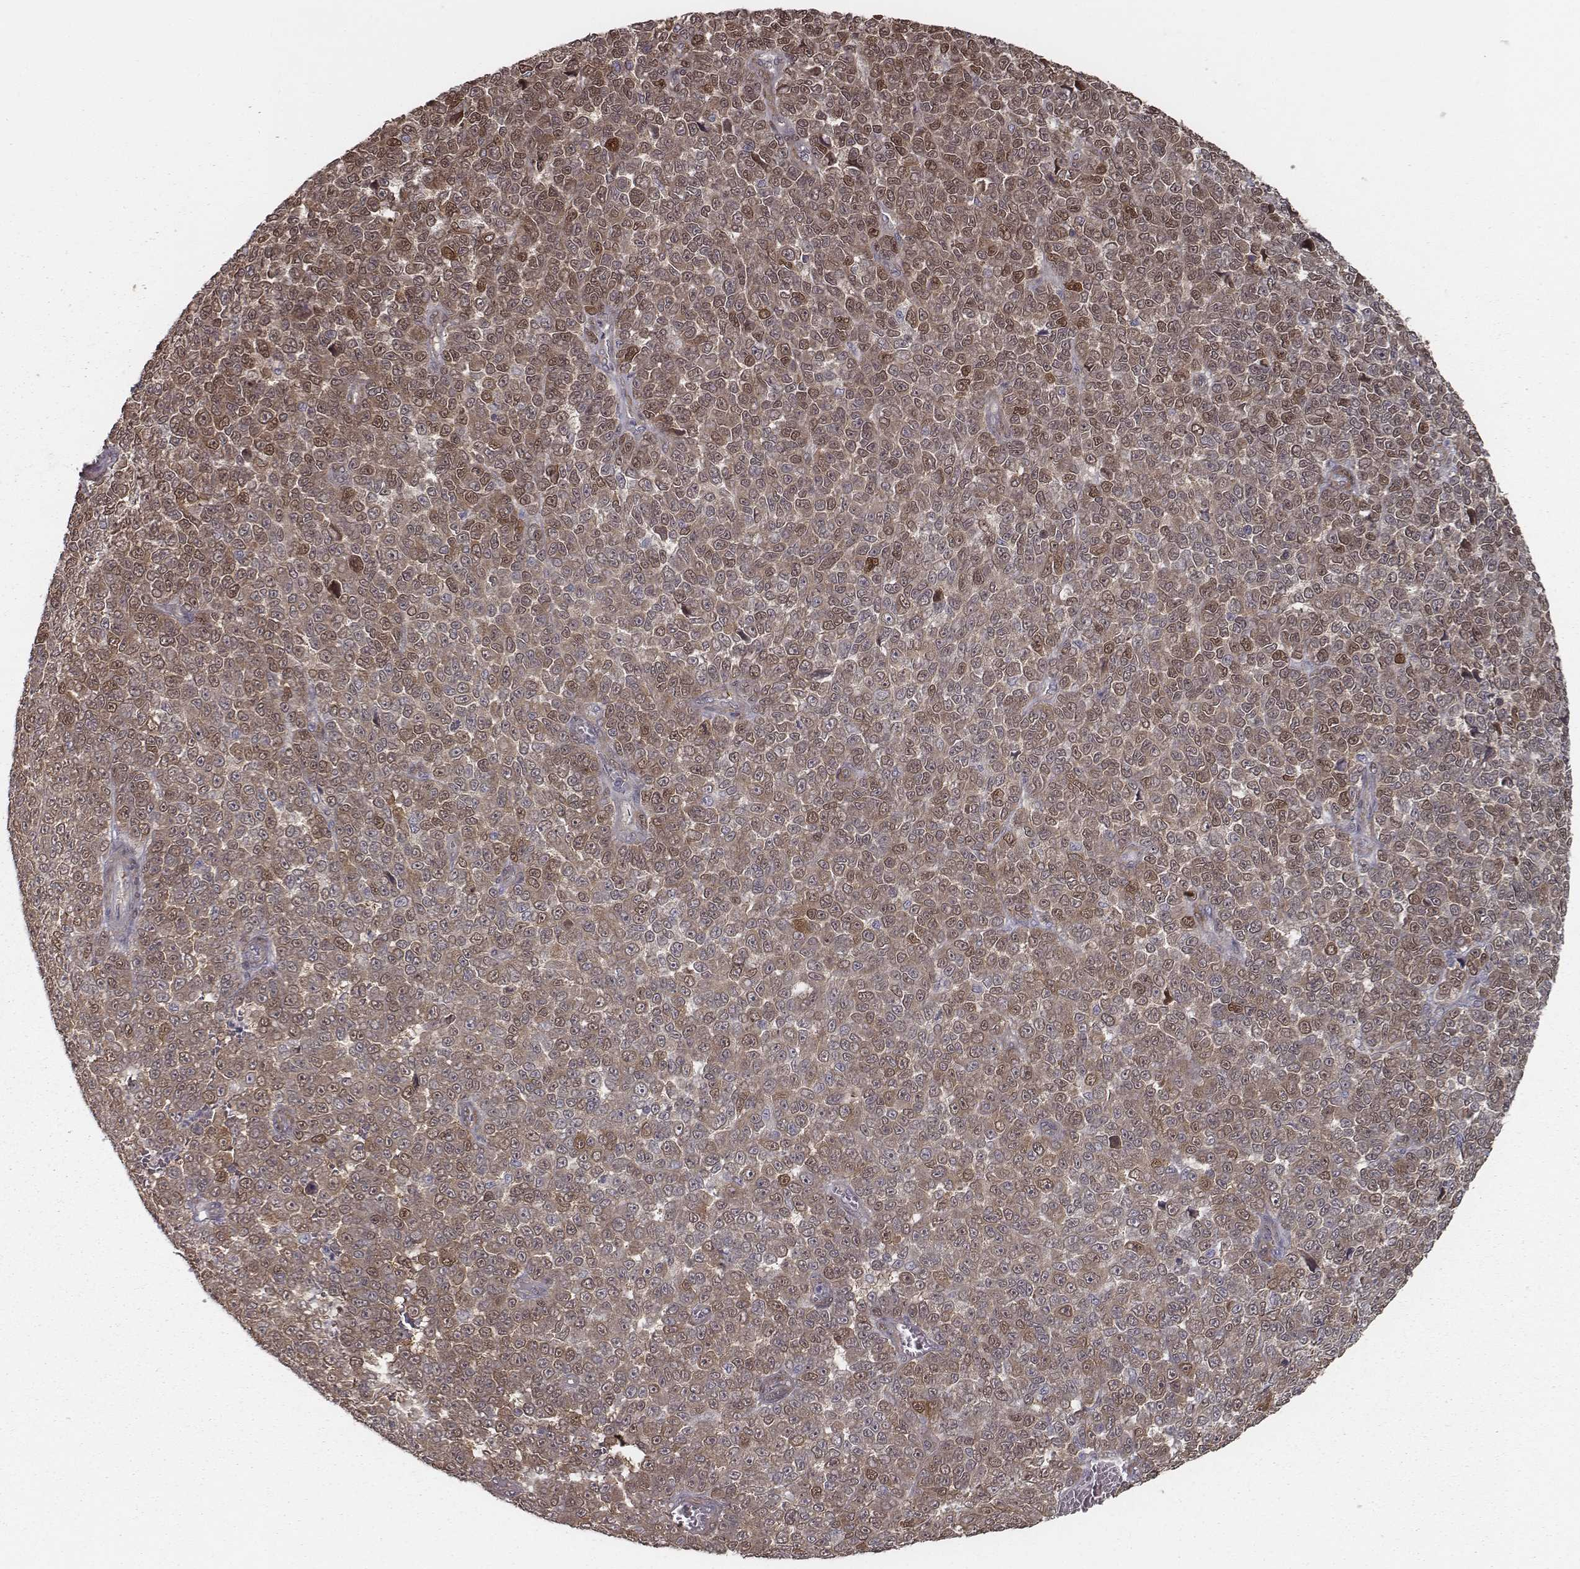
{"staining": {"intensity": "moderate", "quantity": ">75%", "location": "cytoplasmic/membranous,nuclear"}, "tissue": "melanoma", "cell_type": "Tumor cells", "image_type": "cancer", "snomed": [{"axis": "morphology", "description": "Malignant melanoma, NOS"}, {"axis": "topography", "description": "Skin"}], "caption": "Protein expression by immunohistochemistry demonstrates moderate cytoplasmic/membranous and nuclear positivity in about >75% of tumor cells in melanoma. (DAB = brown stain, brightfield microscopy at high magnification).", "gene": "ISYNA1", "patient": {"sex": "female", "age": 95}}